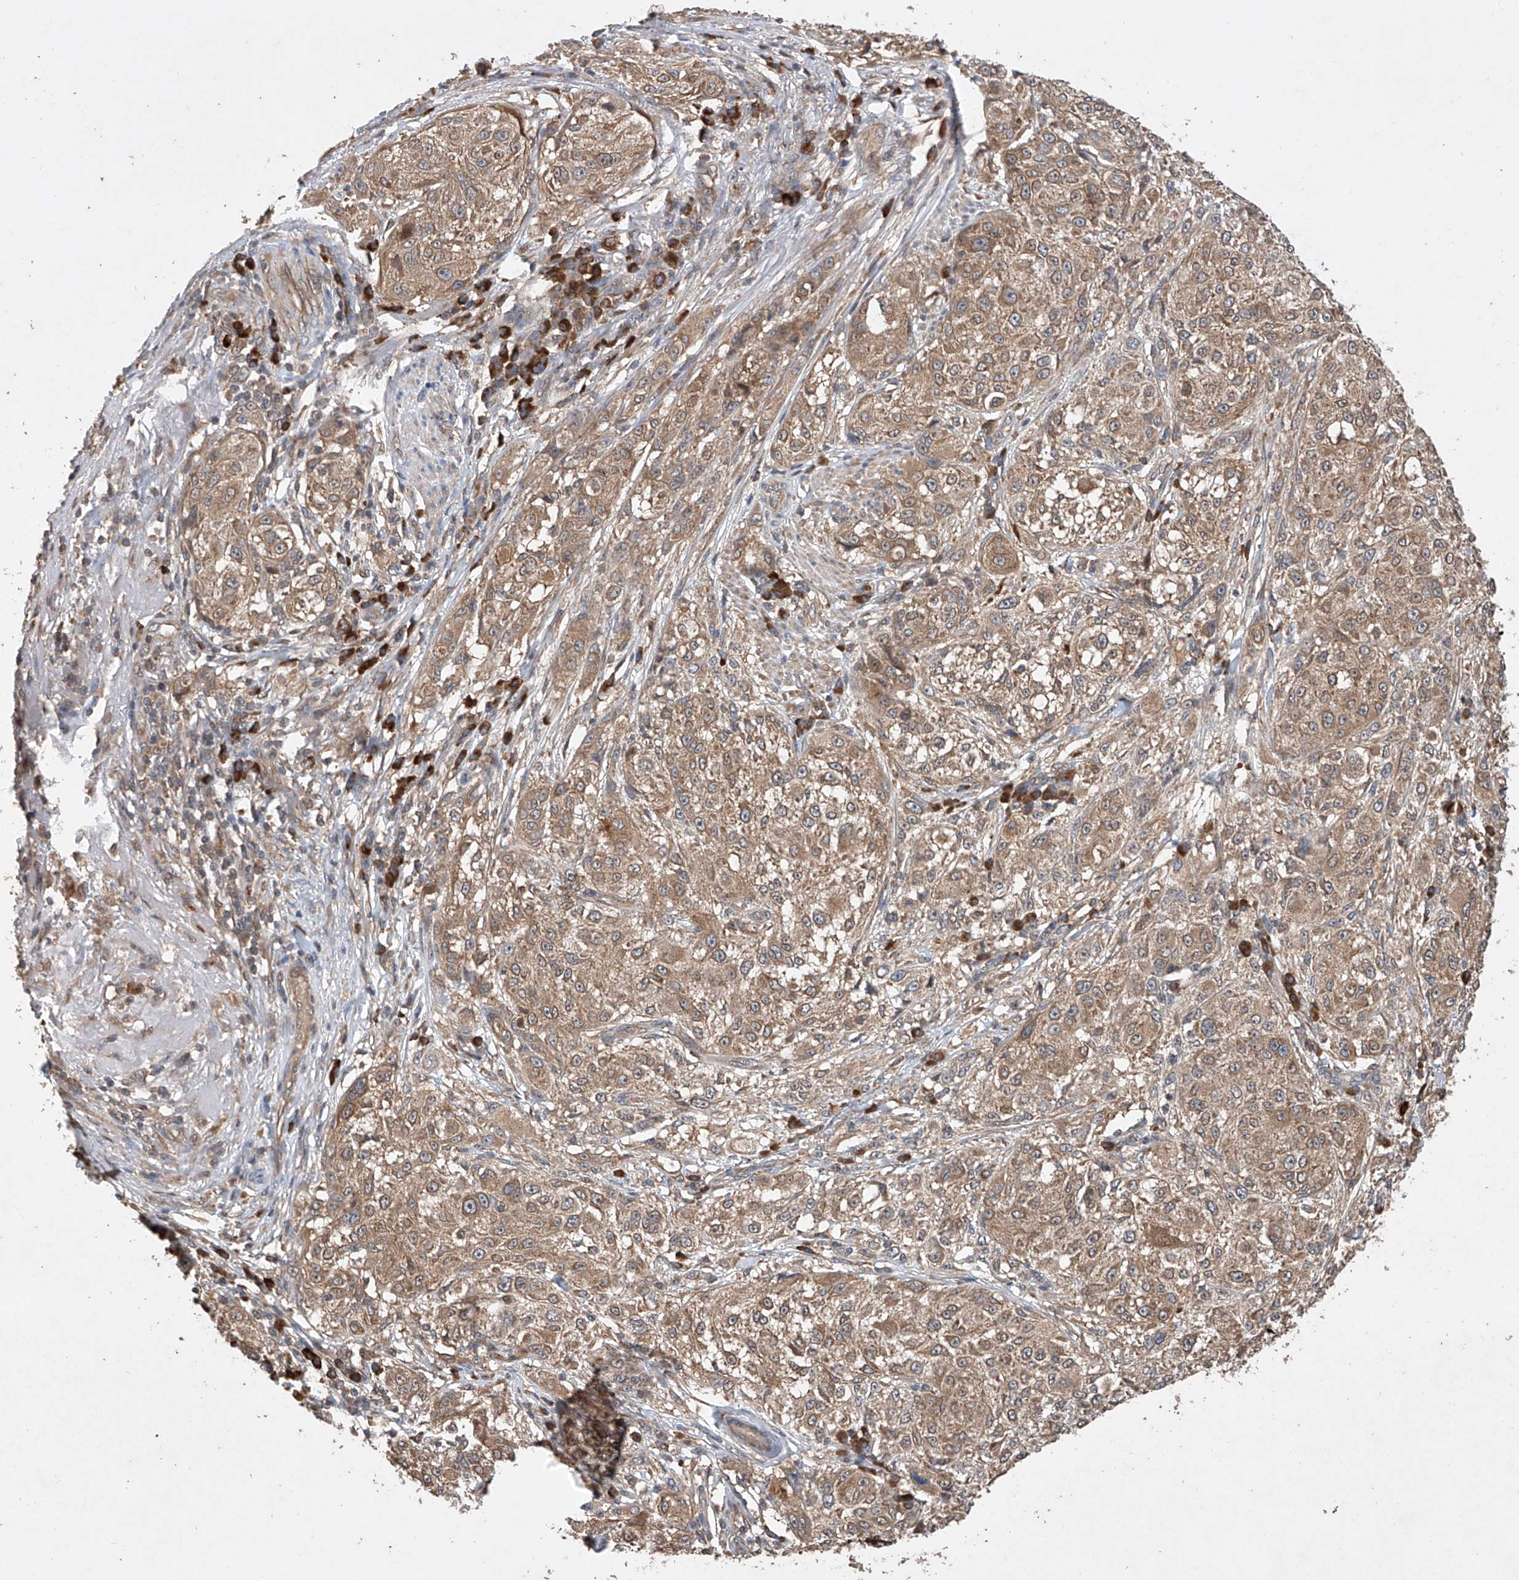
{"staining": {"intensity": "moderate", "quantity": ">75%", "location": "cytoplasmic/membranous"}, "tissue": "melanoma", "cell_type": "Tumor cells", "image_type": "cancer", "snomed": [{"axis": "morphology", "description": "Necrosis, NOS"}, {"axis": "morphology", "description": "Malignant melanoma, NOS"}, {"axis": "topography", "description": "Skin"}], "caption": "Moderate cytoplasmic/membranous expression is seen in approximately >75% of tumor cells in melanoma.", "gene": "LURAP1", "patient": {"sex": "female", "age": 87}}